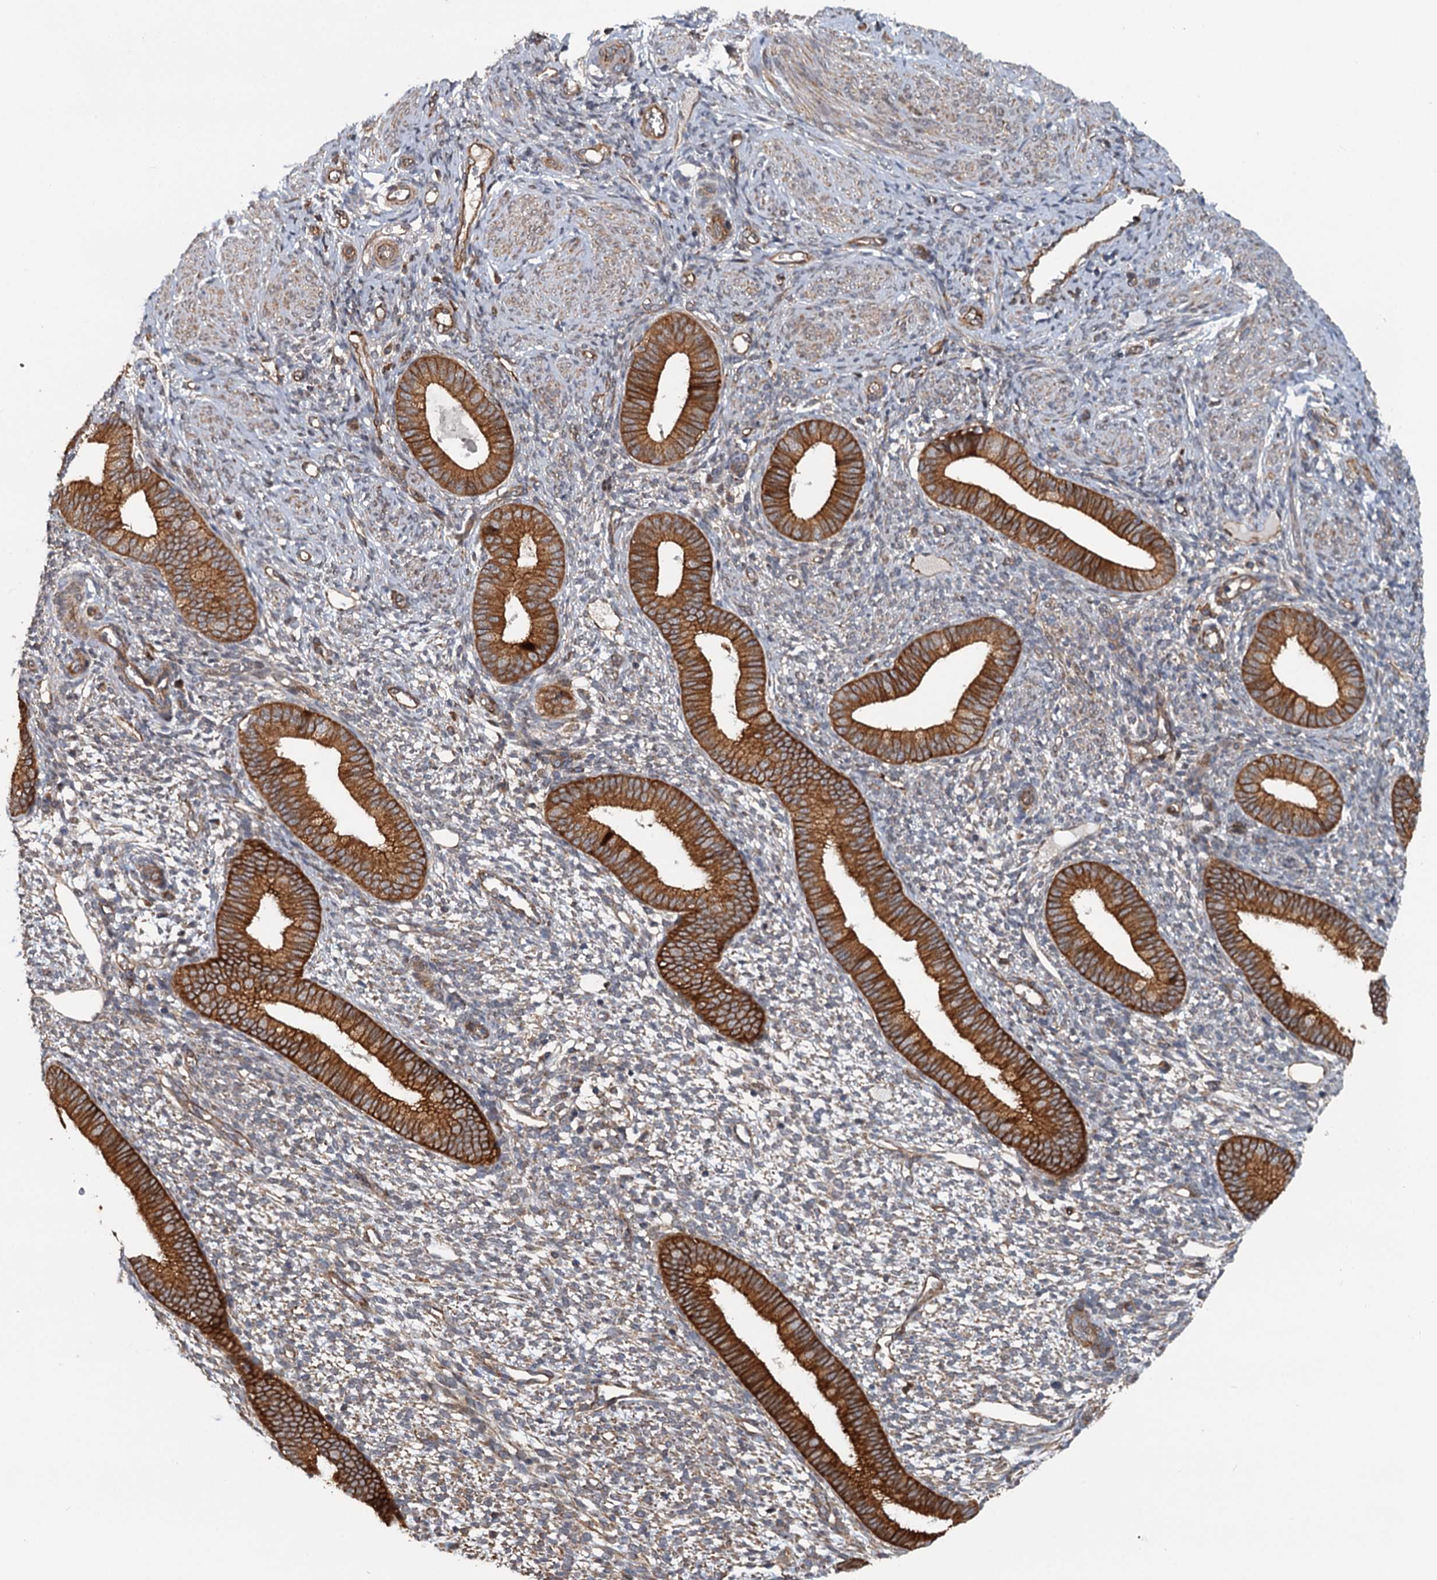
{"staining": {"intensity": "weak", "quantity": "25%-75%", "location": "cytoplasmic/membranous"}, "tissue": "endometrium", "cell_type": "Cells in endometrial stroma", "image_type": "normal", "snomed": [{"axis": "morphology", "description": "Normal tissue, NOS"}, {"axis": "topography", "description": "Endometrium"}], "caption": "The histopathology image shows staining of benign endometrium, revealing weak cytoplasmic/membranous protein staining (brown color) within cells in endometrial stroma.", "gene": "LRRK2", "patient": {"sex": "female", "age": 46}}